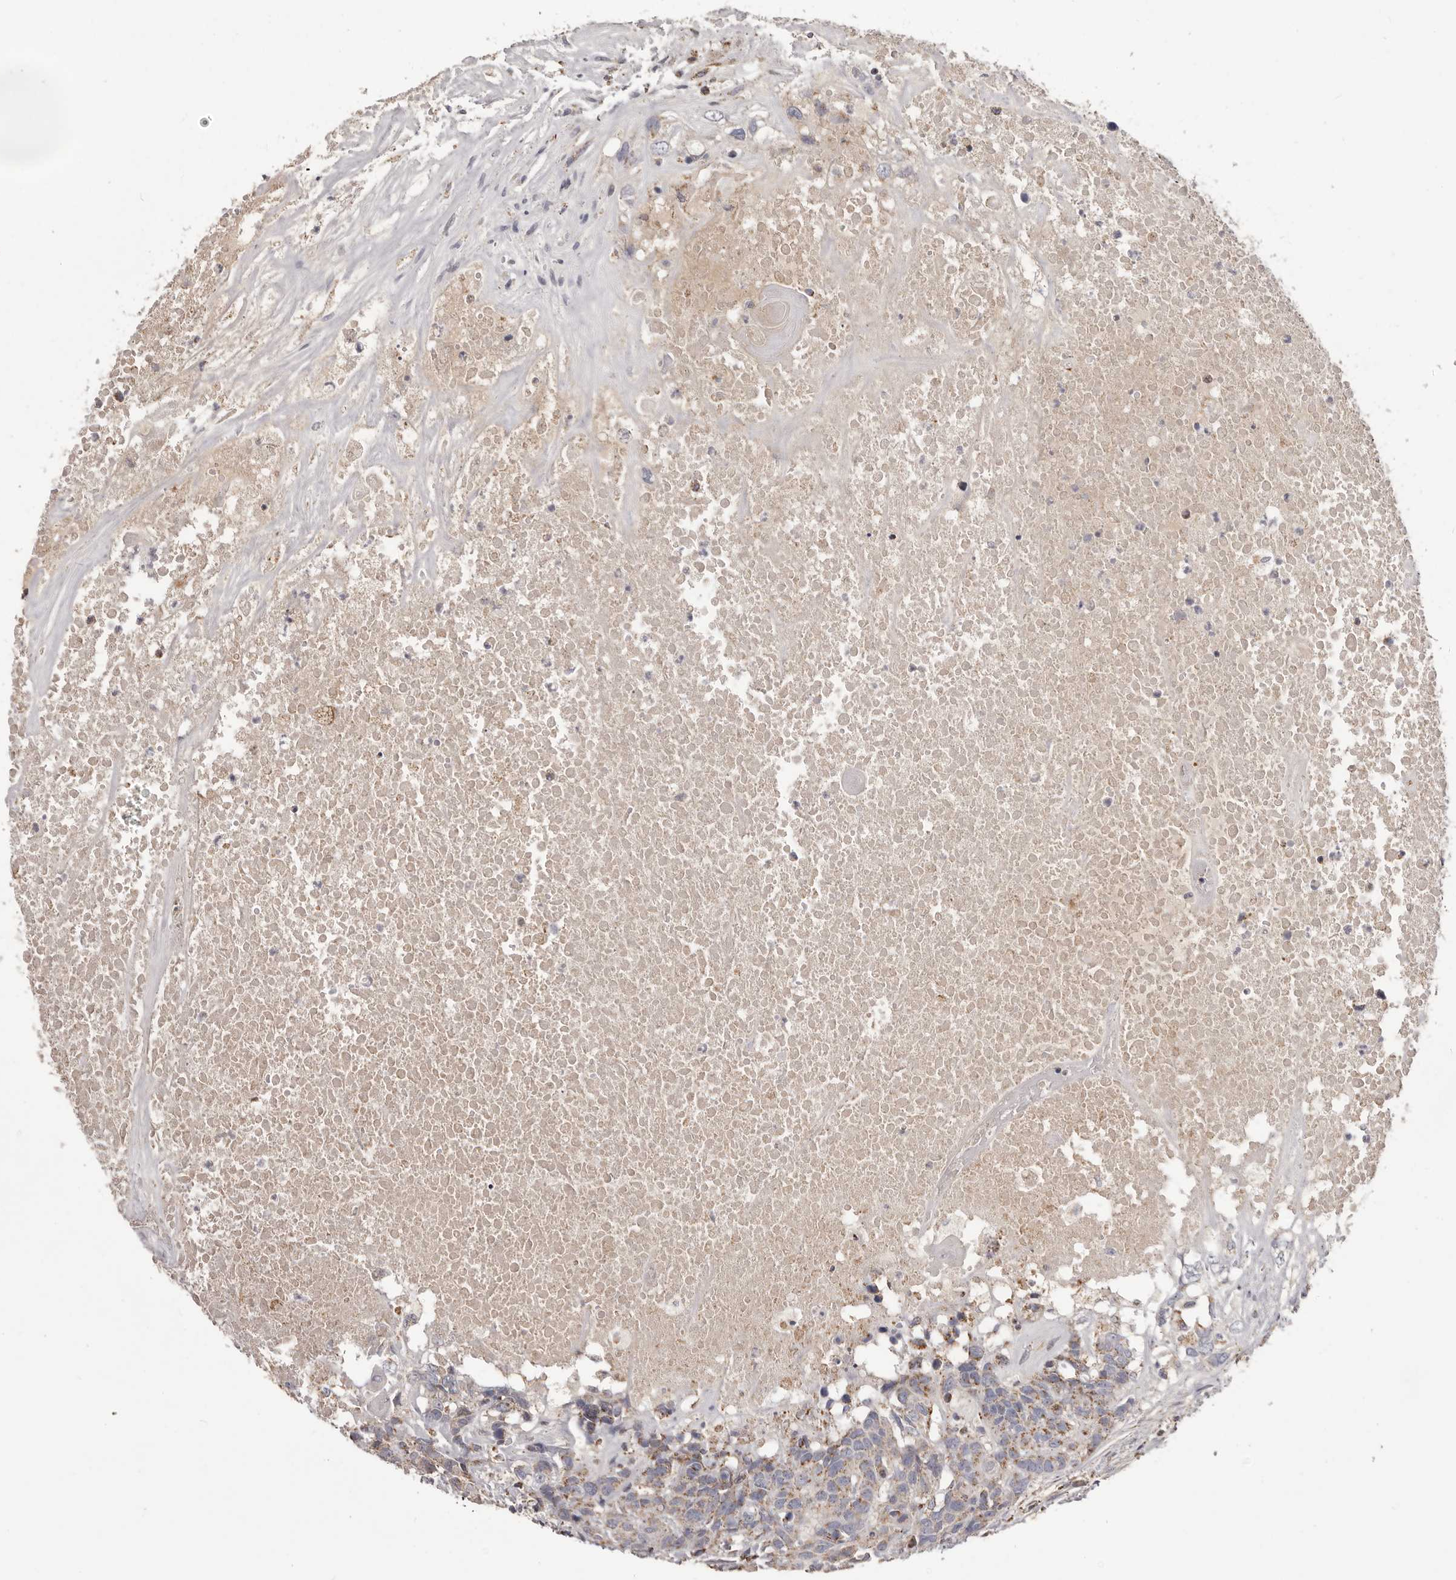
{"staining": {"intensity": "weak", "quantity": "25%-75%", "location": "cytoplasmic/membranous"}, "tissue": "head and neck cancer", "cell_type": "Tumor cells", "image_type": "cancer", "snomed": [{"axis": "morphology", "description": "Squamous cell carcinoma, NOS"}, {"axis": "topography", "description": "Head-Neck"}], "caption": "The histopathology image exhibits immunohistochemical staining of squamous cell carcinoma (head and neck). There is weak cytoplasmic/membranous positivity is present in approximately 25%-75% of tumor cells. (DAB (3,3'-diaminobenzidine) IHC with brightfield microscopy, high magnification).", "gene": "CHRM2", "patient": {"sex": "male", "age": 66}}